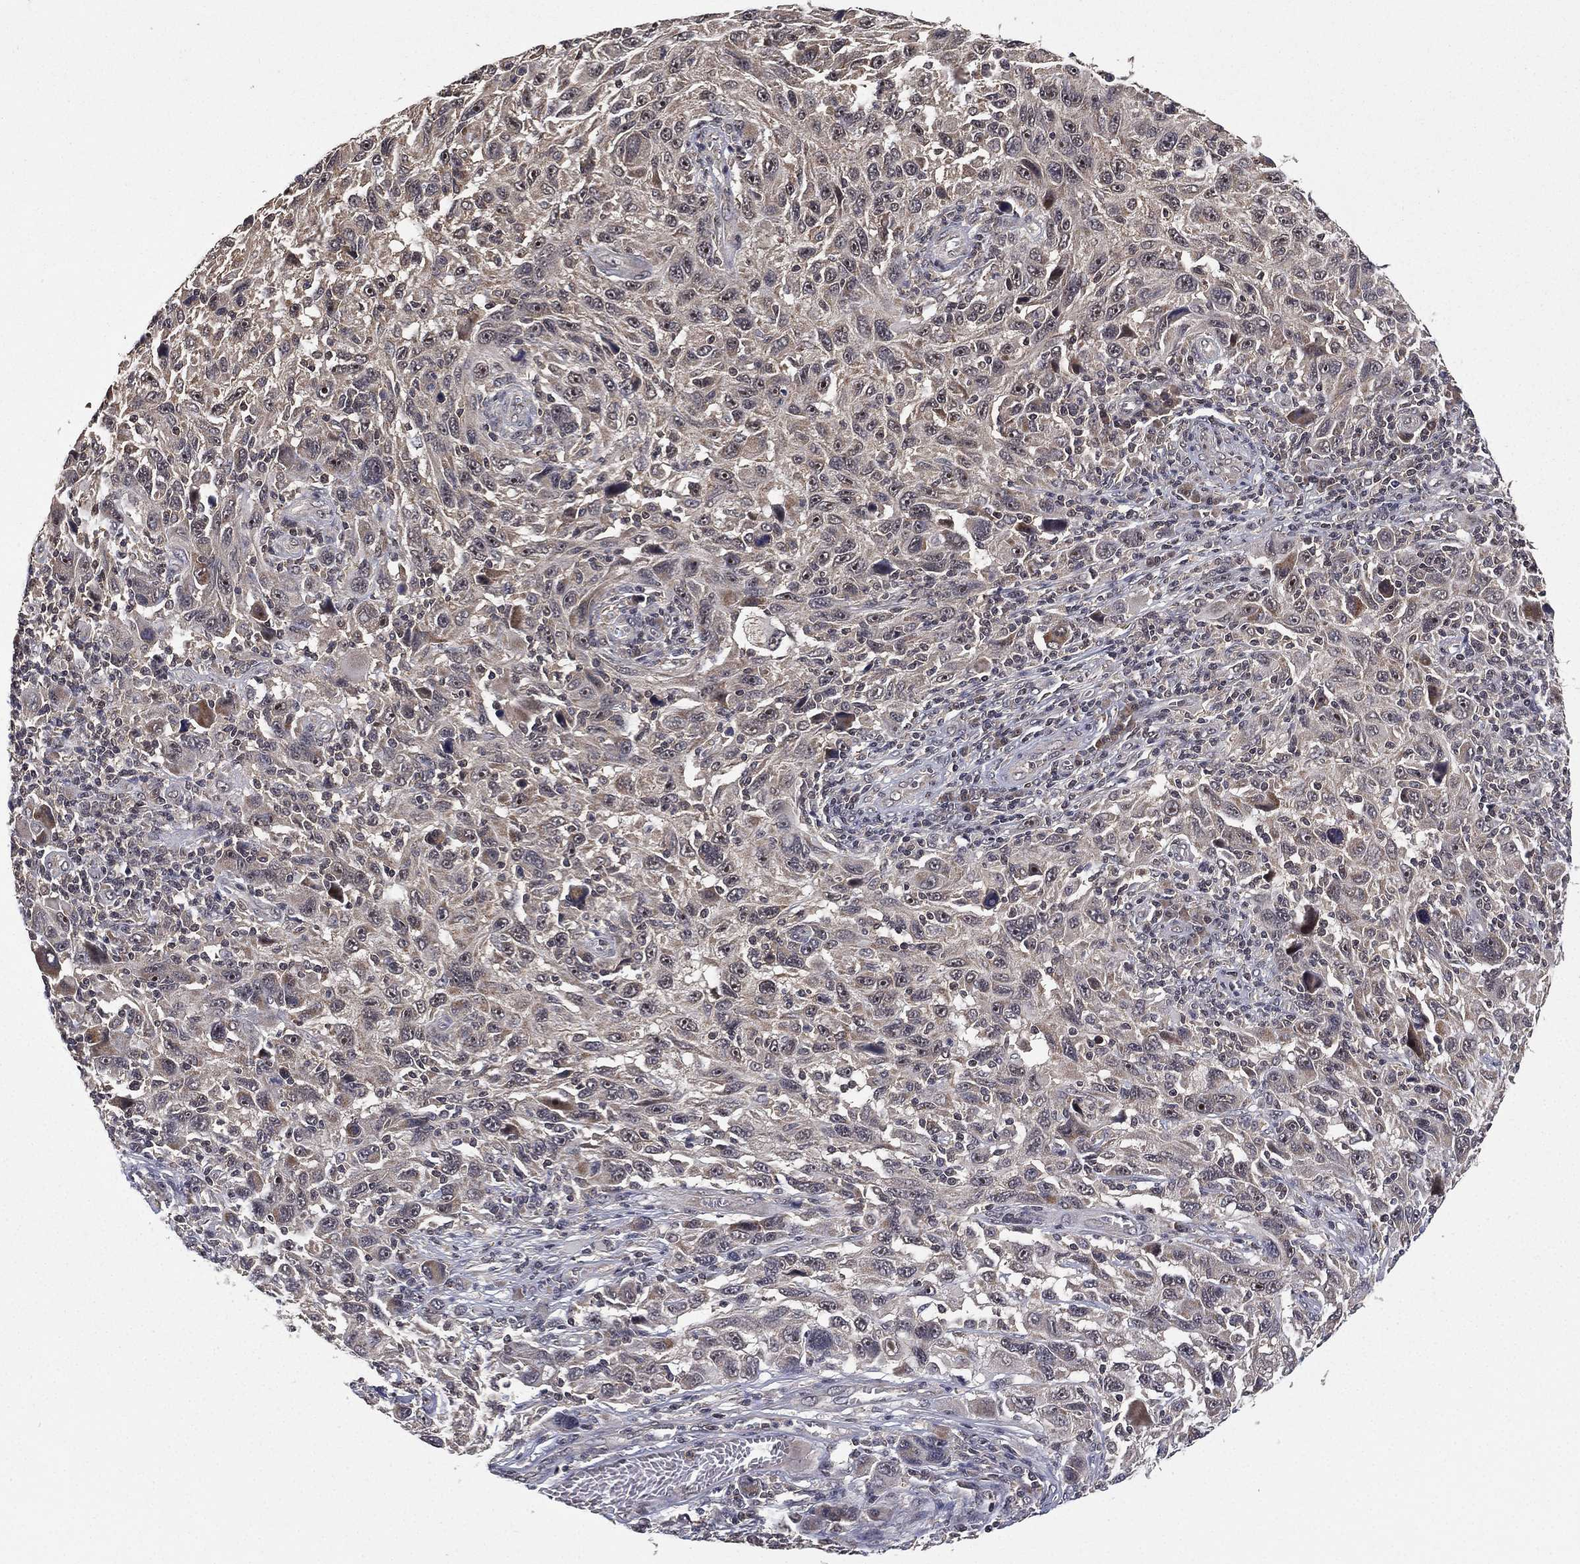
{"staining": {"intensity": "weak", "quantity": ">75%", "location": "cytoplasmic/membranous"}, "tissue": "melanoma", "cell_type": "Tumor cells", "image_type": "cancer", "snomed": [{"axis": "morphology", "description": "Malignant melanoma, NOS"}, {"axis": "topography", "description": "Skin"}], "caption": "Melanoma was stained to show a protein in brown. There is low levels of weak cytoplasmic/membranous positivity in about >75% of tumor cells.", "gene": "NELFCD", "patient": {"sex": "male", "age": 53}}